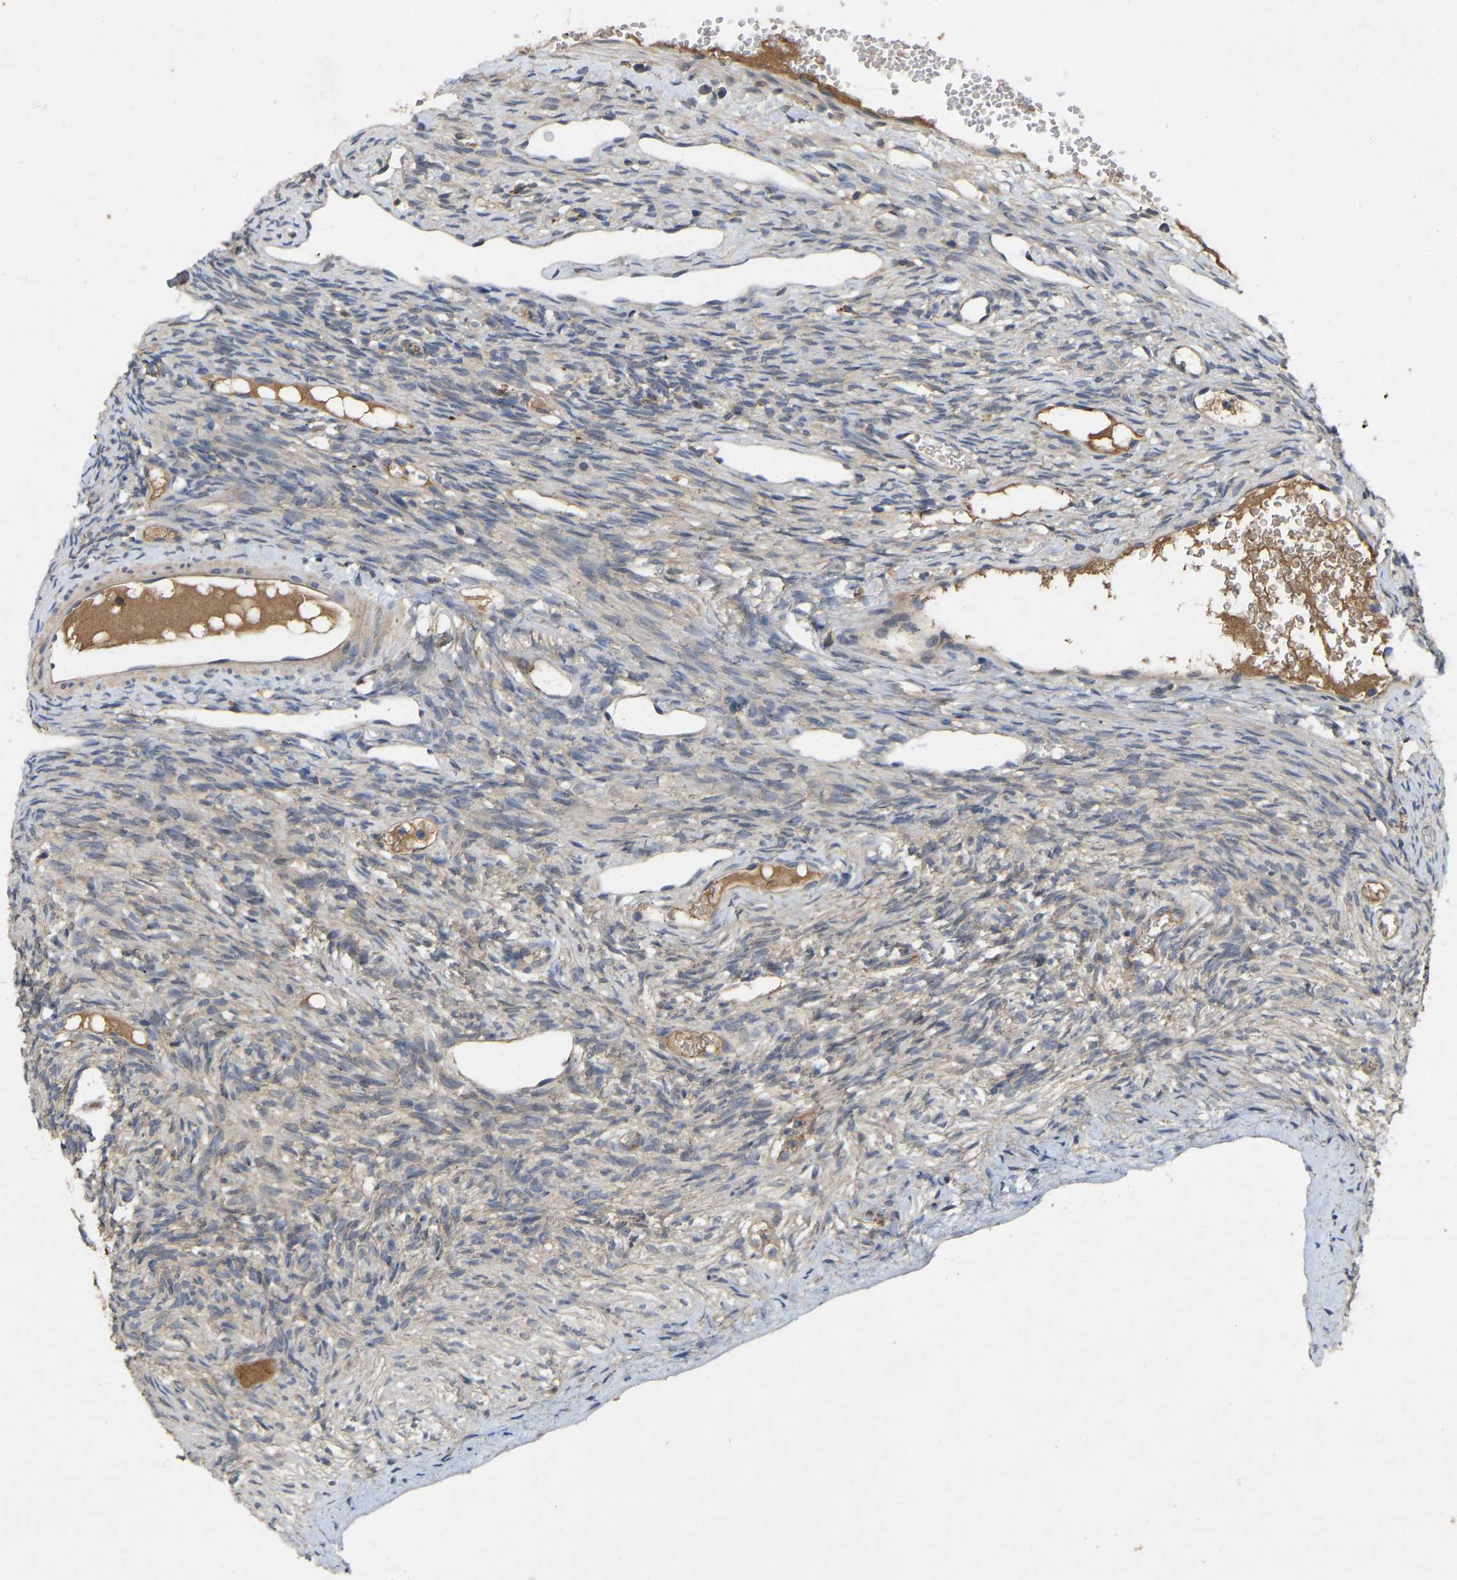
{"staining": {"intensity": "weak", "quantity": "25%-75%", "location": "cytoplasmic/membranous"}, "tissue": "ovary", "cell_type": "Follicle cells", "image_type": "normal", "snomed": [{"axis": "morphology", "description": "Normal tissue, NOS"}, {"axis": "topography", "description": "Ovary"}], "caption": "Weak cytoplasmic/membranous positivity is present in approximately 25%-75% of follicle cells in benign ovary.", "gene": "LPAR2", "patient": {"sex": "female", "age": 33}}